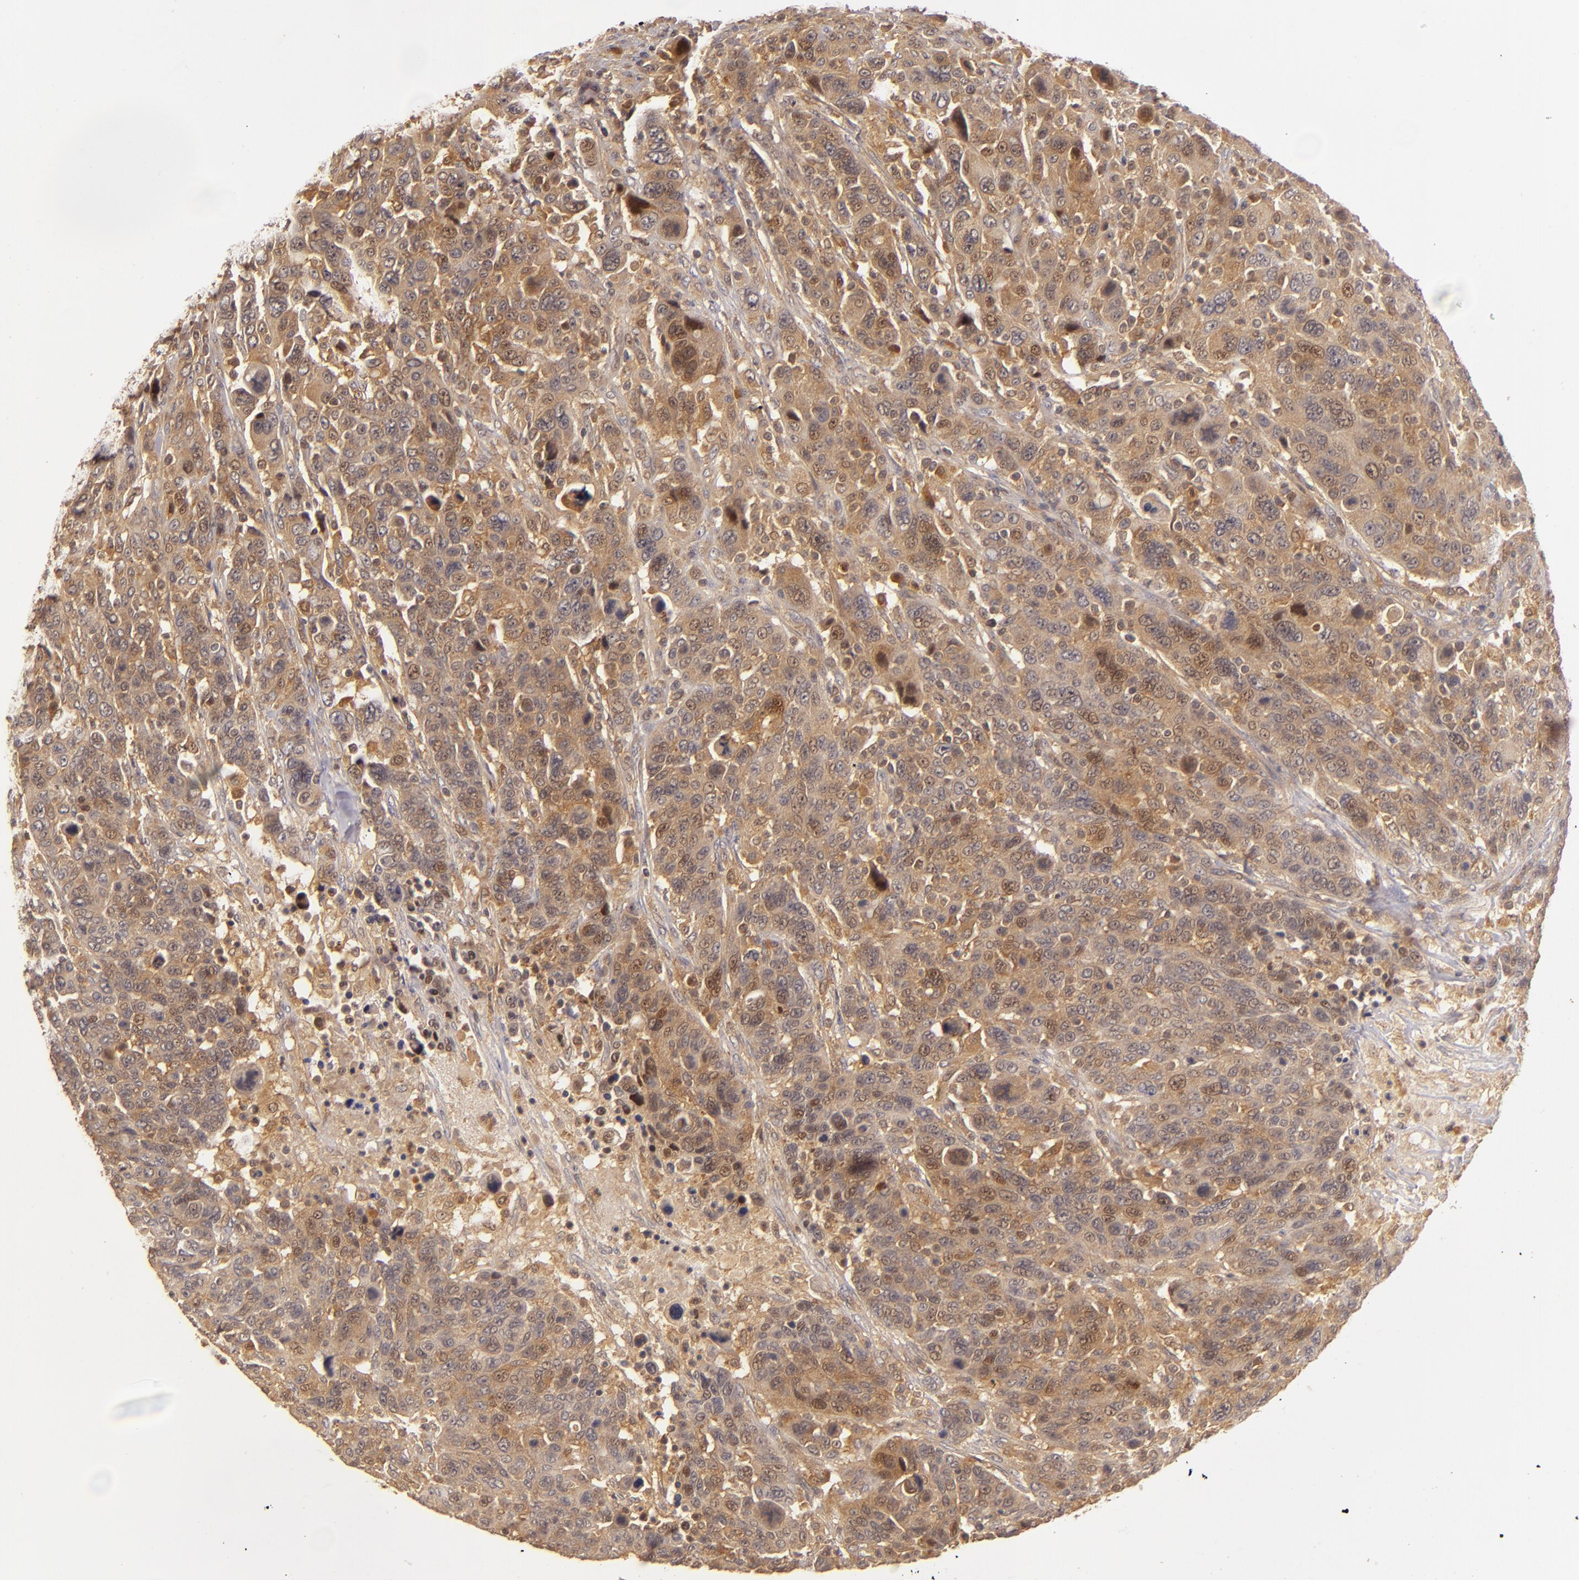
{"staining": {"intensity": "strong", "quantity": ">75%", "location": "cytoplasmic/membranous"}, "tissue": "breast cancer", "cell_type": "Tumor cells", "image_type": "cancer", "snomed": [{"axis": "morphology", "description": "Duct carcinoma"}, {"axis": "topography", "description": "Breast"}], "caption": "IHC (DAB) staining of breast cancer (invasive ductal carcinoma) displays strong cytoplasmic/membranous protein positivity in approximately >75% of tumor cells.", "gene": "PRKCD", "patient": {"sex": "female", "age": 37}}